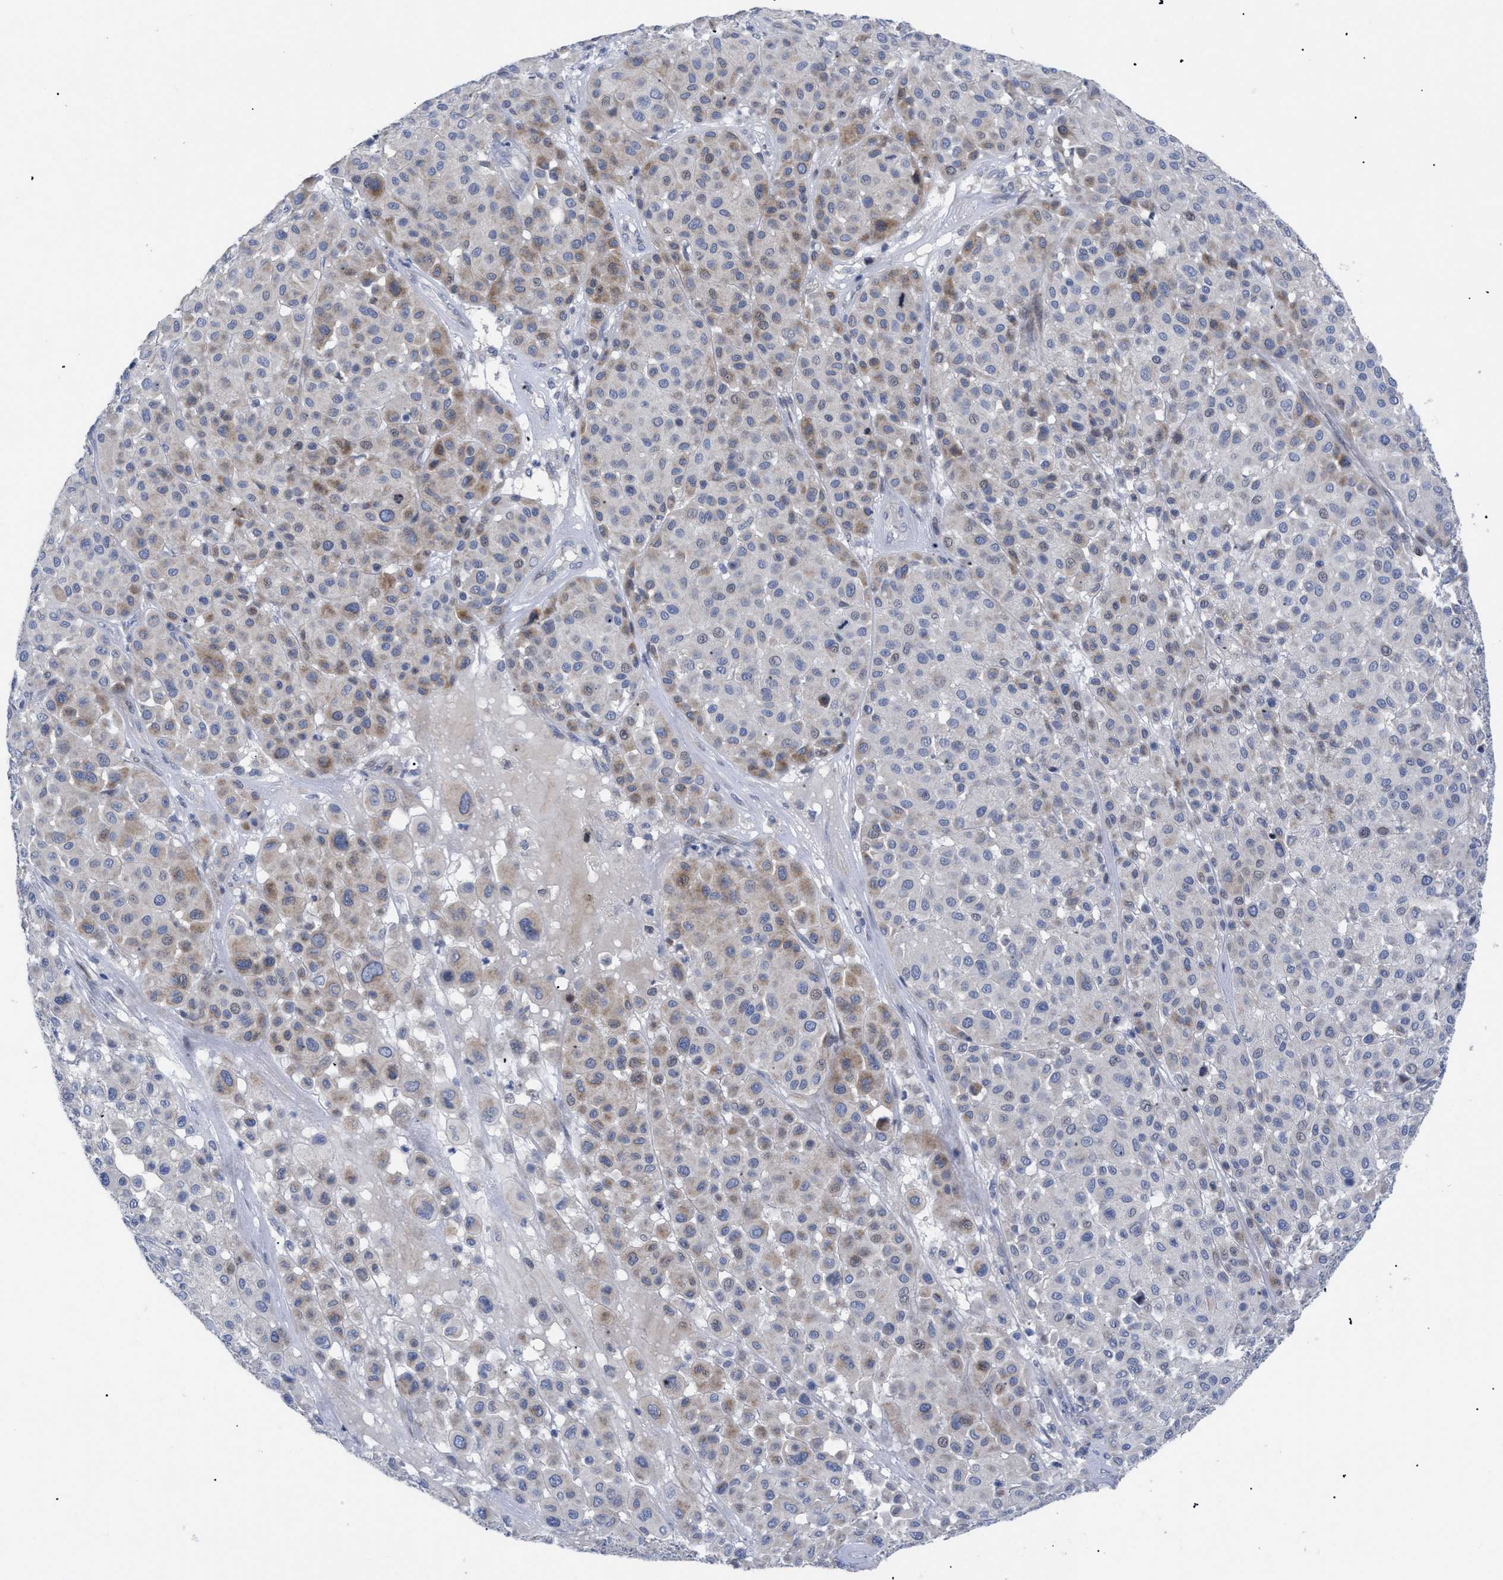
{"staining": {"intensity": "weak", "quantity": "<25%", "location": "cytoplasmic/membranous"}, "tissue": "melanoma", "cell_type": "Tumor cells", "image_type": "cancer", "snomed": [{"axis": "morphology", "description": "Malignant melanoma, Metastatic site"}, {"axis": "topography", "description": "Soft tissue"}], "caption": "DAB immunohistochemical staining of human malignant melanoma (metastatic site) exhibits no significant staining in tumor cells. (Stains: DAB (3,3'-diaminobenzidine) IHC with hematoxylin counter stain, Microscopy: brightfield microscopy at high magnification).", "gene": "CAV3", "patient": {"sex": "male", "age": 41}}